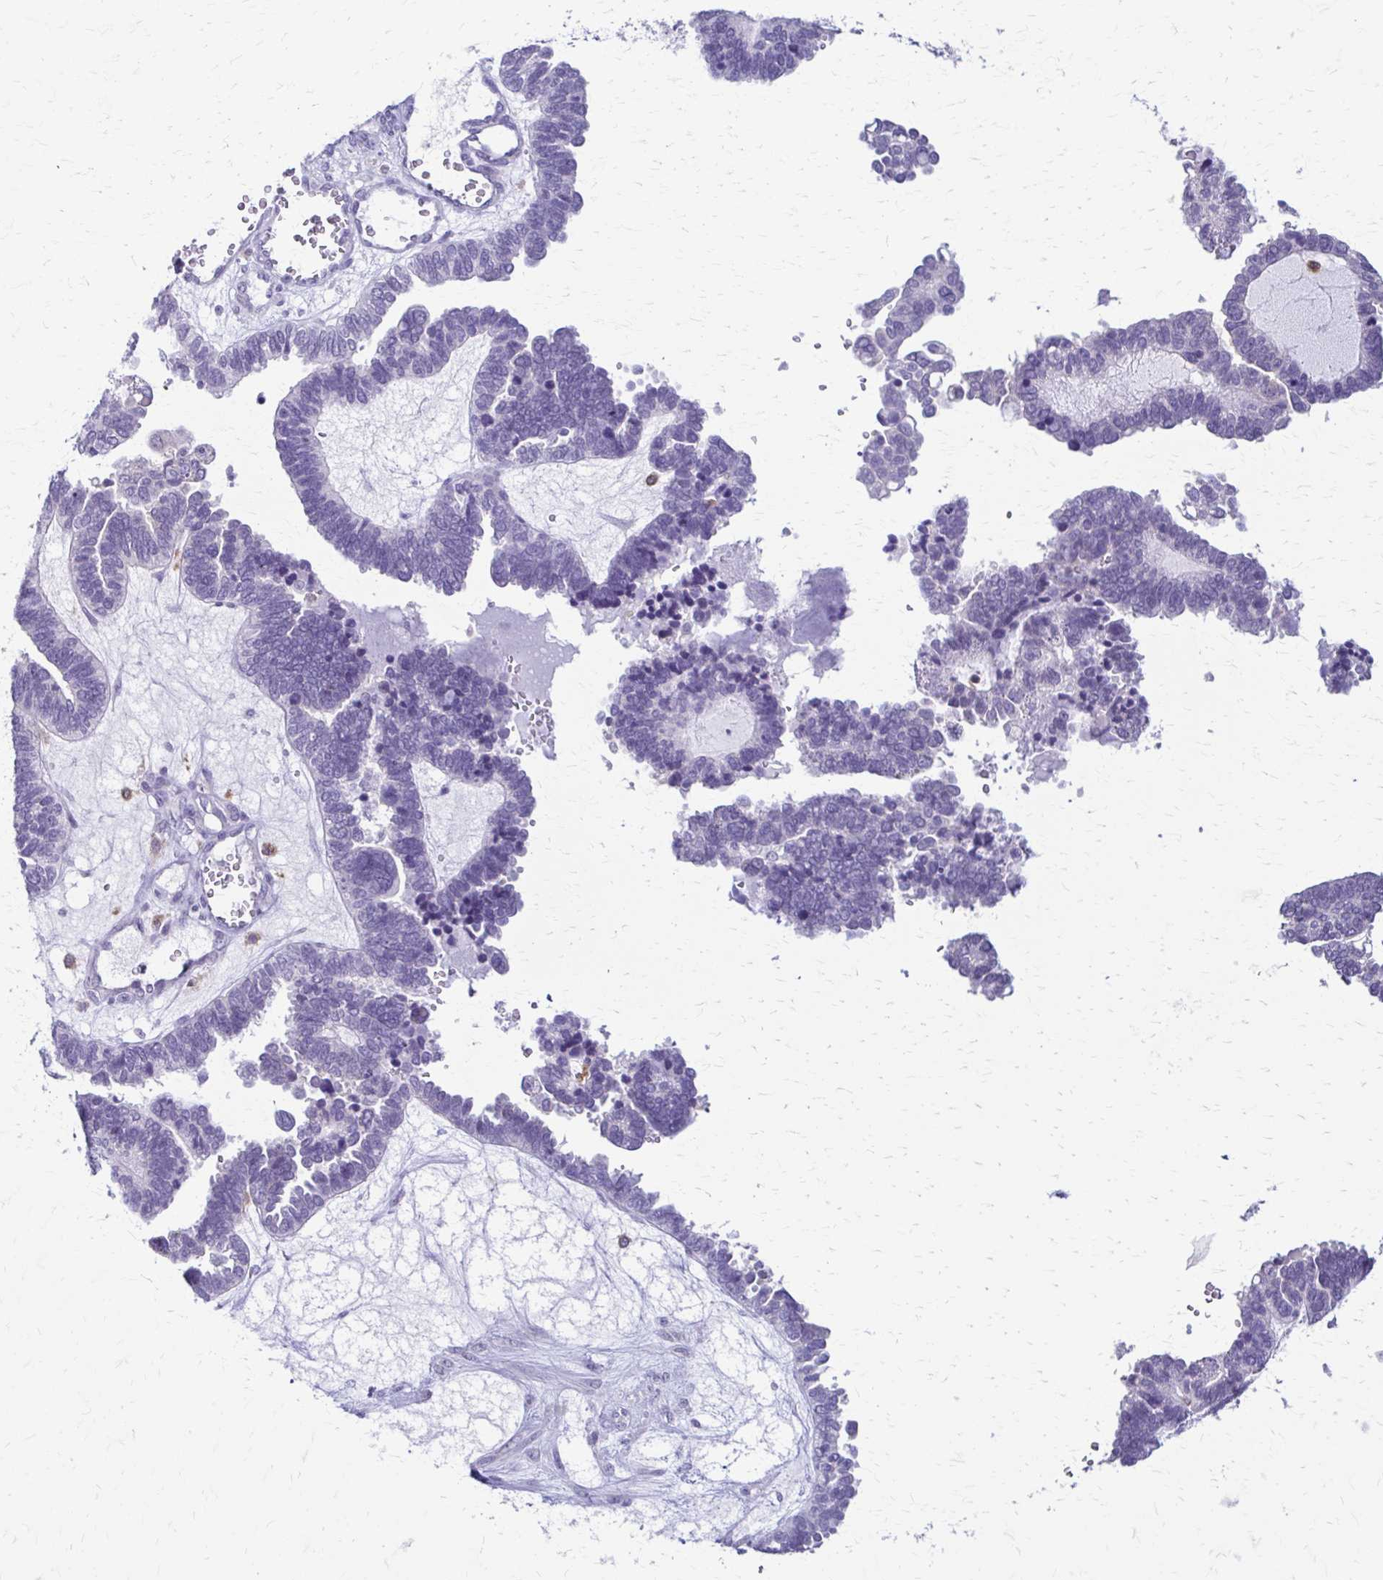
{"staining": {"intensity": "negative", "quantity": "none", "location": "none"}, "tissue": "ovarian cancer", "cell_type": "Tumor cells", "image_type": "cancer", "snomed": [{"axis": "morphology", "description": "Cystadenocarcinoma, serous, NOS"}, {"axis": "topography", "description": "Ovary"}], "caption": "This is an IHC histopathology image of human ovarian cancer (serous cystadenocarcinoma). There is no positivity in tumor cells.", "gene": "PIK3AP1", "patient": {"sex": "female", "age": 51}}